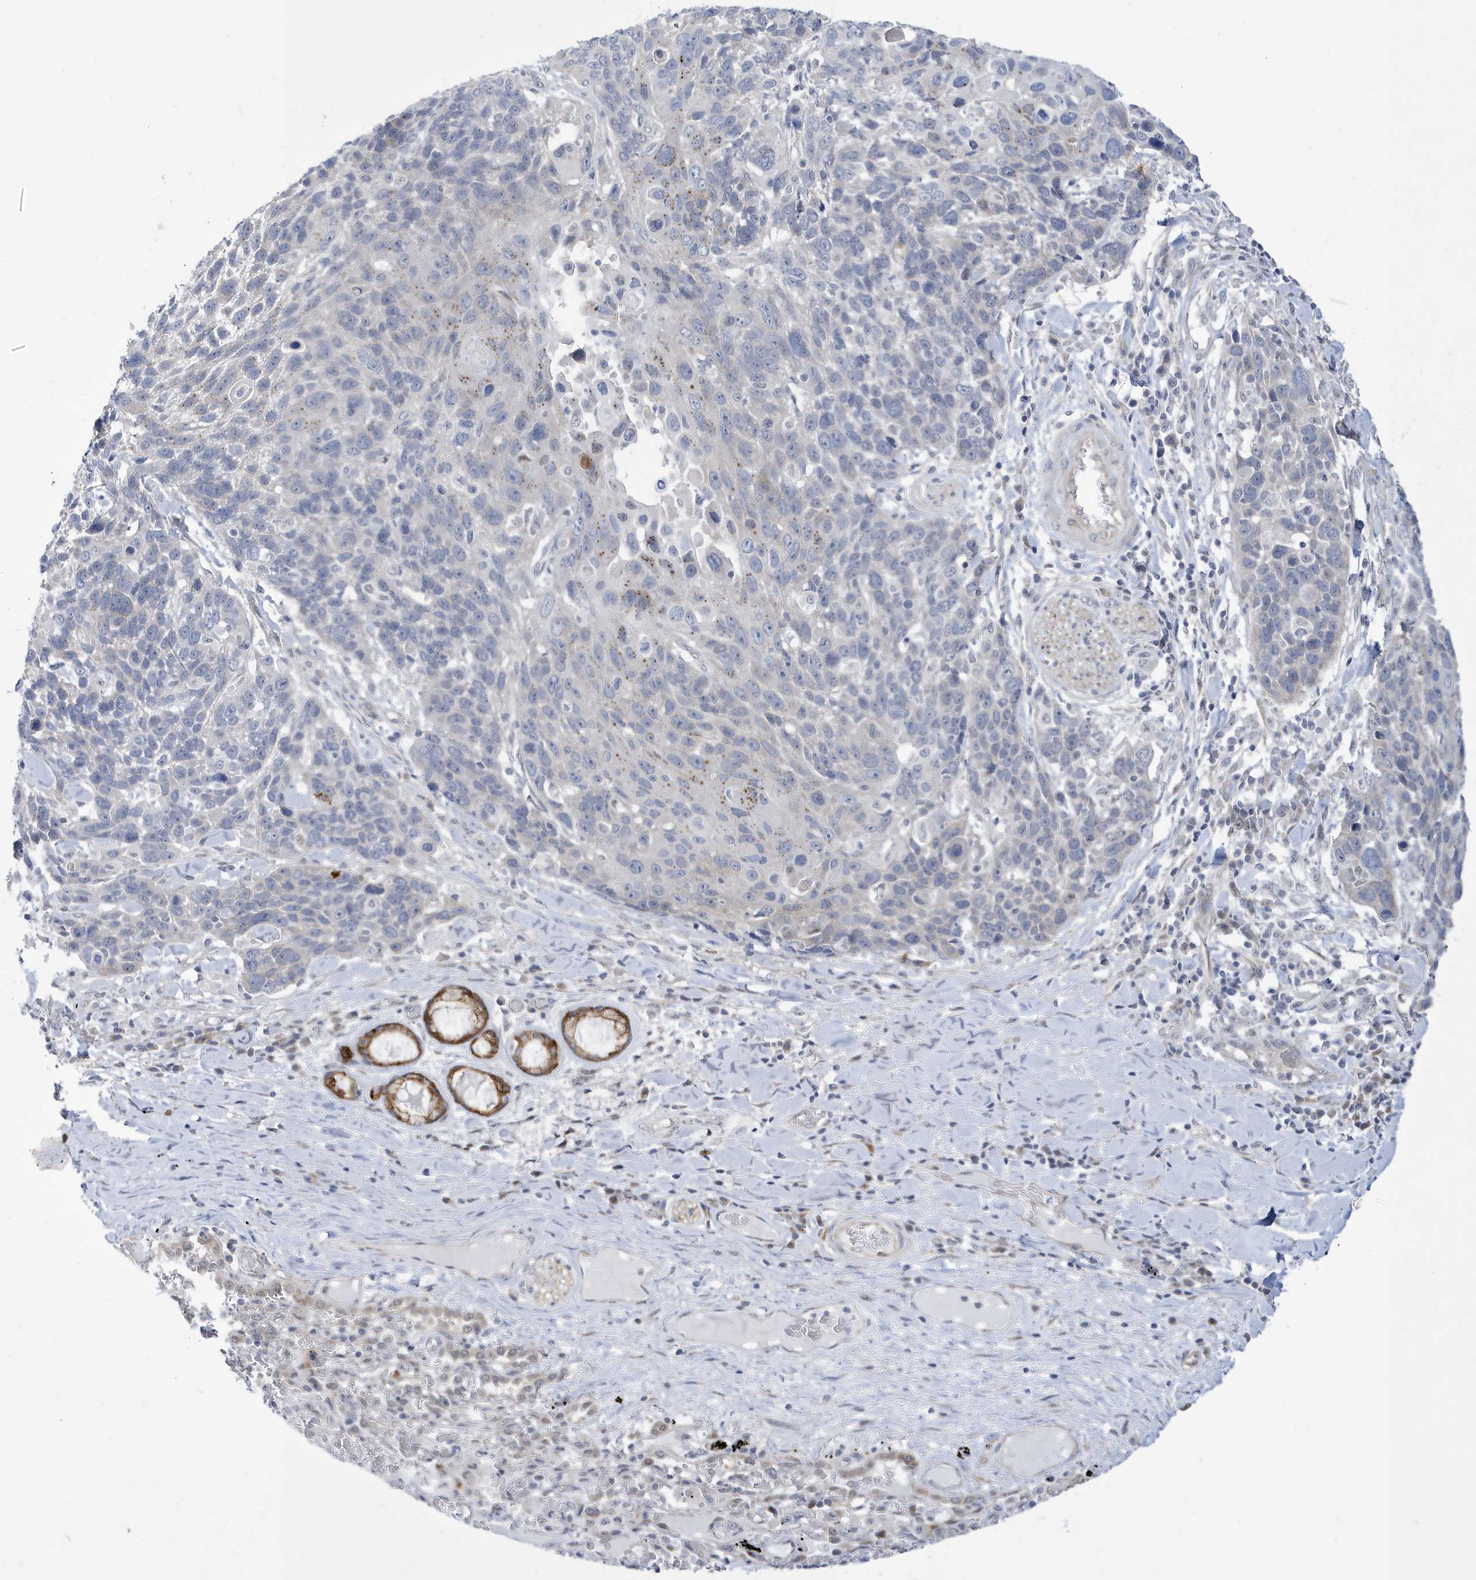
{"staining": {"intensity": "negative", "quantity": "none", "location": "none"}, "tissue": "lung cancer", "cell_type": "Tumor cells", "image_type": "cancer", "snomed": [{"axis": "morphology", "description": "Squamous cell carcinoma, NOS"}, {"axis": "topography", "description": "Lung"}], "caption": "Squamous cell carcinoma (lung) was stained to show a protein in brown. There is no significant staining in tumor cells.", "gene": "ZNF654", "patient": {"sex": "male", "age": 66}}